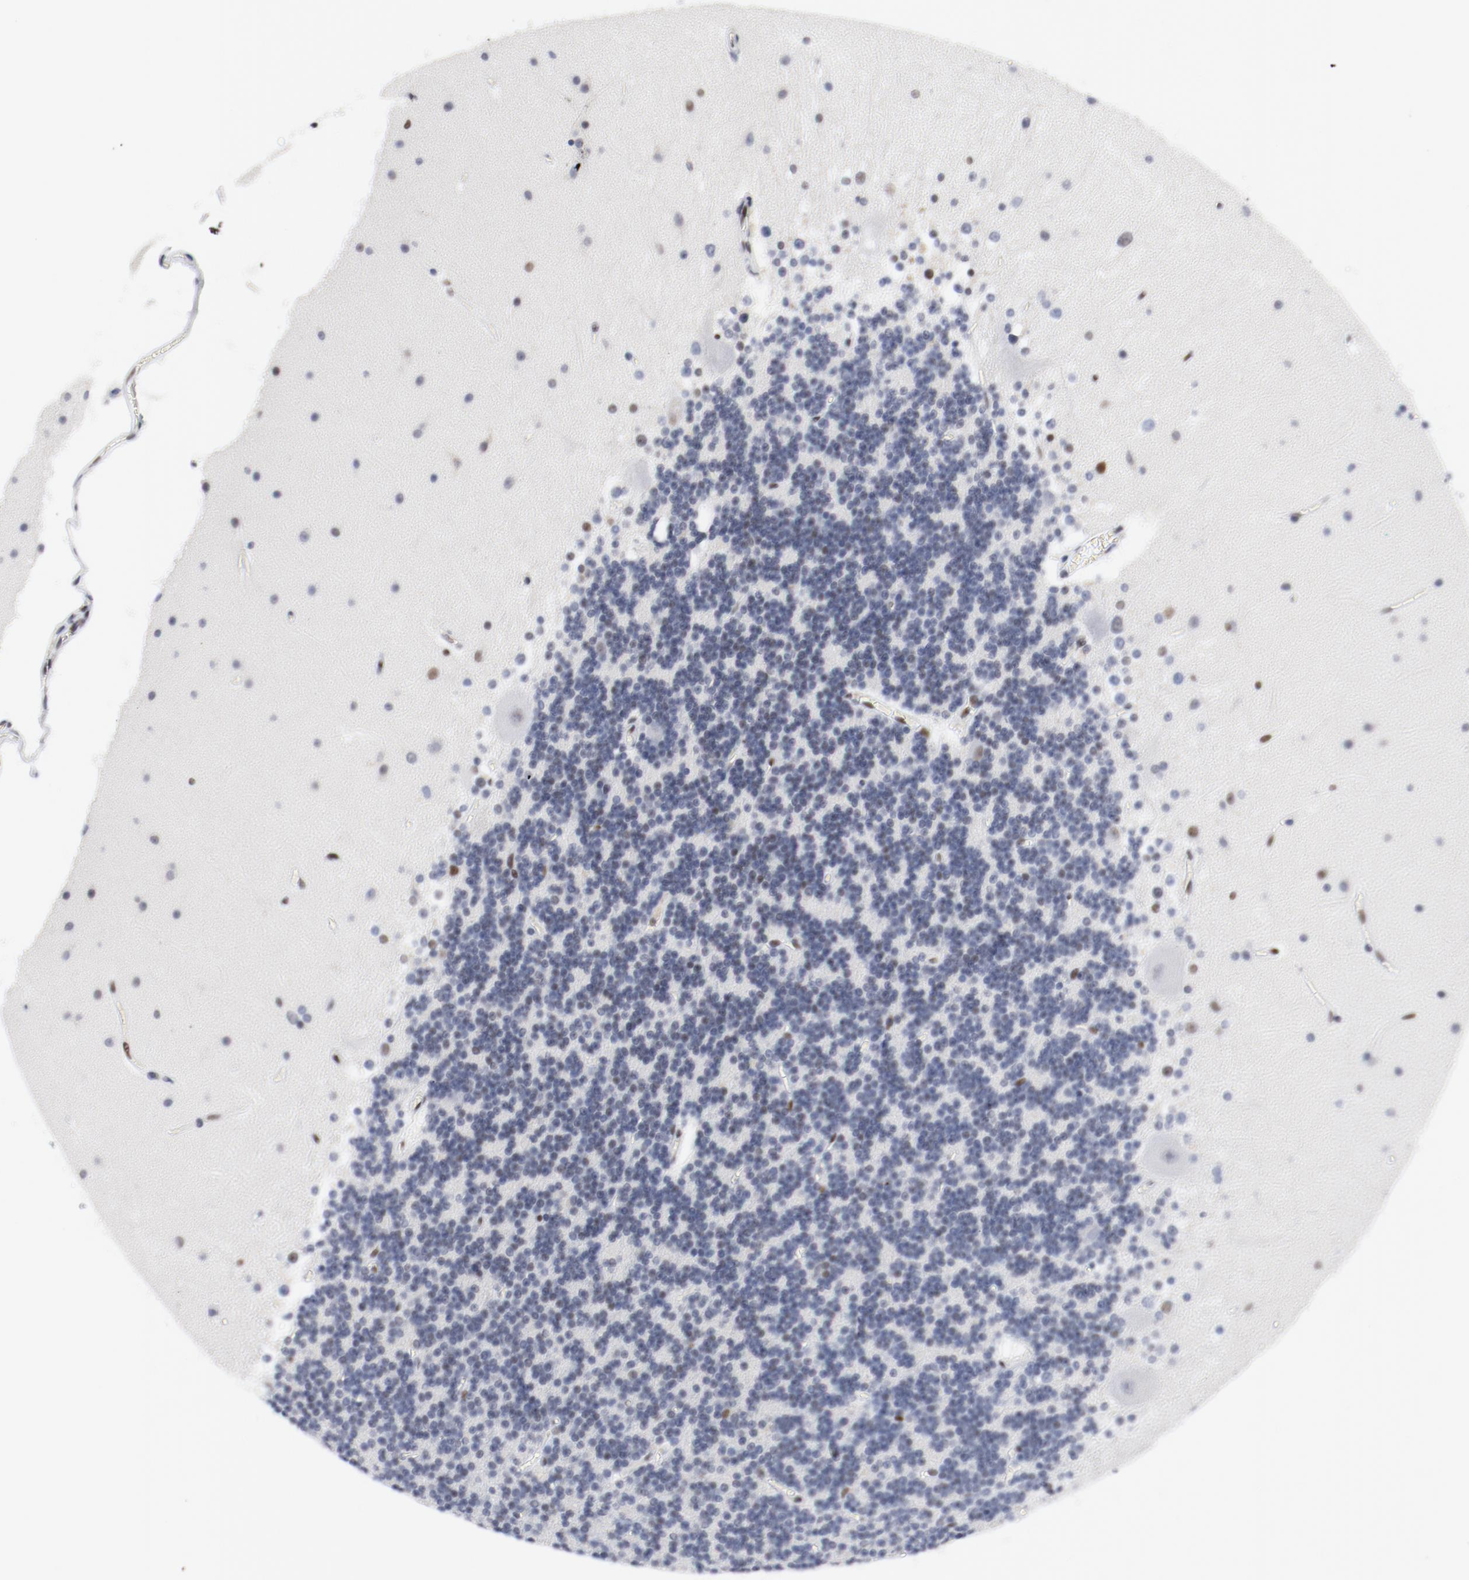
{"staining": {"intensity": "weak", "quantity": "<25%", "location": "nuclear"}, "tissue": "cerebellum", "cell_type": "Cells in granular layer", "image_type": "normal", "snomed": [{"axis": "morphology", "description": "Normal tissue, NOS"}, {"axis": "topography", "description": "Cerebellum"}], "caption": "A high-resolution photomicrograph shows immunohistochemistry (IHC) staining of benign cerebellum, which displays no significant positivity in cells in granular layer.", "gene": "POLD1", "patient": {"sex": "female", "age": 19}}